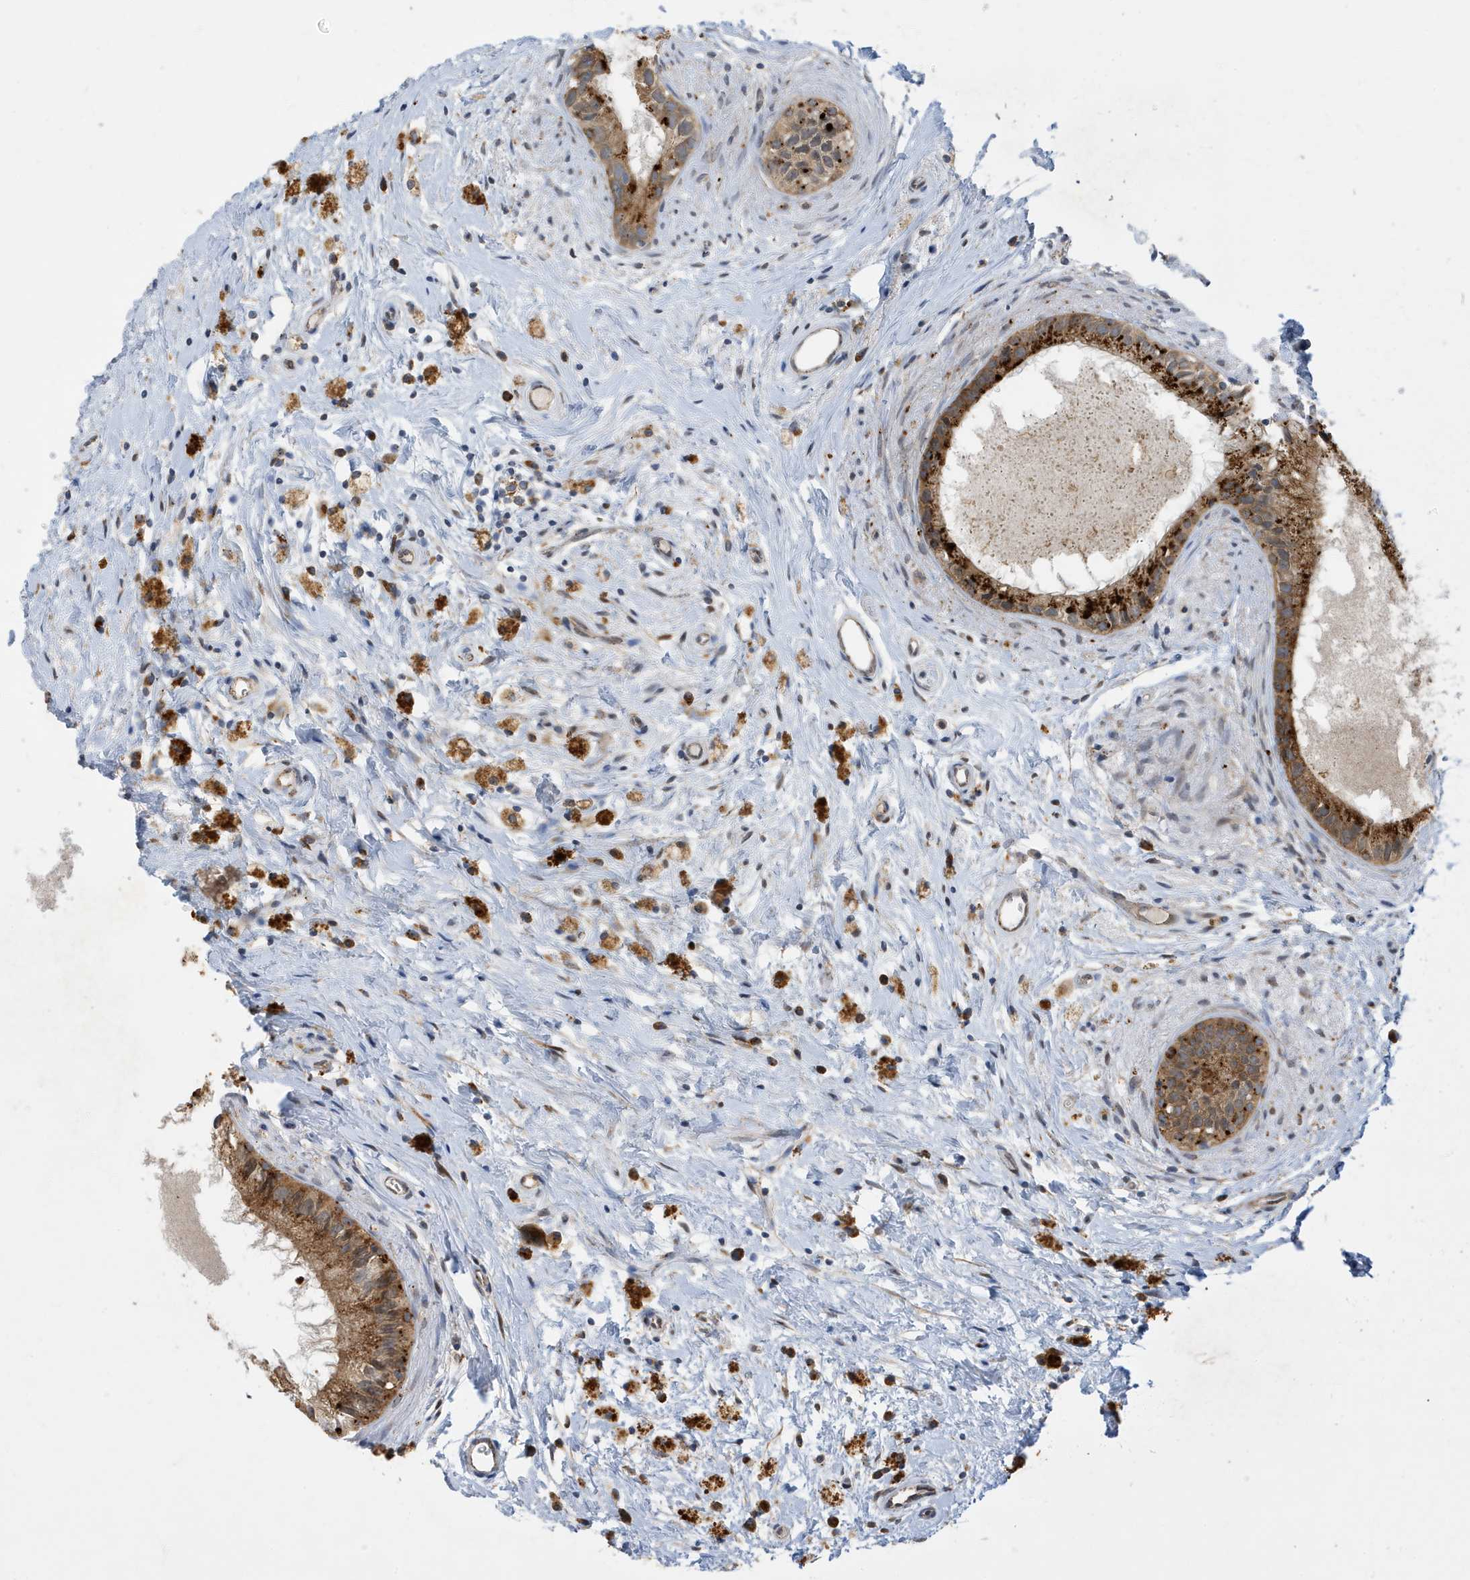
{"staining": {"intensity": "strong", "quantity": ">75%", "location": "cytoplasmic/membranous"}, "tissue": "epididymis", "cell_type": "Glandular cells", "image_type": "normal", "snomed": [{"axis": "morphology", "description": "Normal tissue, NOS"}, {"axis": "topography", "description": "Epididymis"}], "caption": "Immunohistochemical staining of unremarkable human epididymis shows strong cytoplasmic/membranous protein positivity in about >75% of glandular cells. The staining was performed using DAB (3,3'-diaminobenzidine), with brown indicating positive protein expression. Nuclei are stained blue with hematoxylin.", "gene": "ZNF507", "patient": {"sex": "male", "age": 80}}